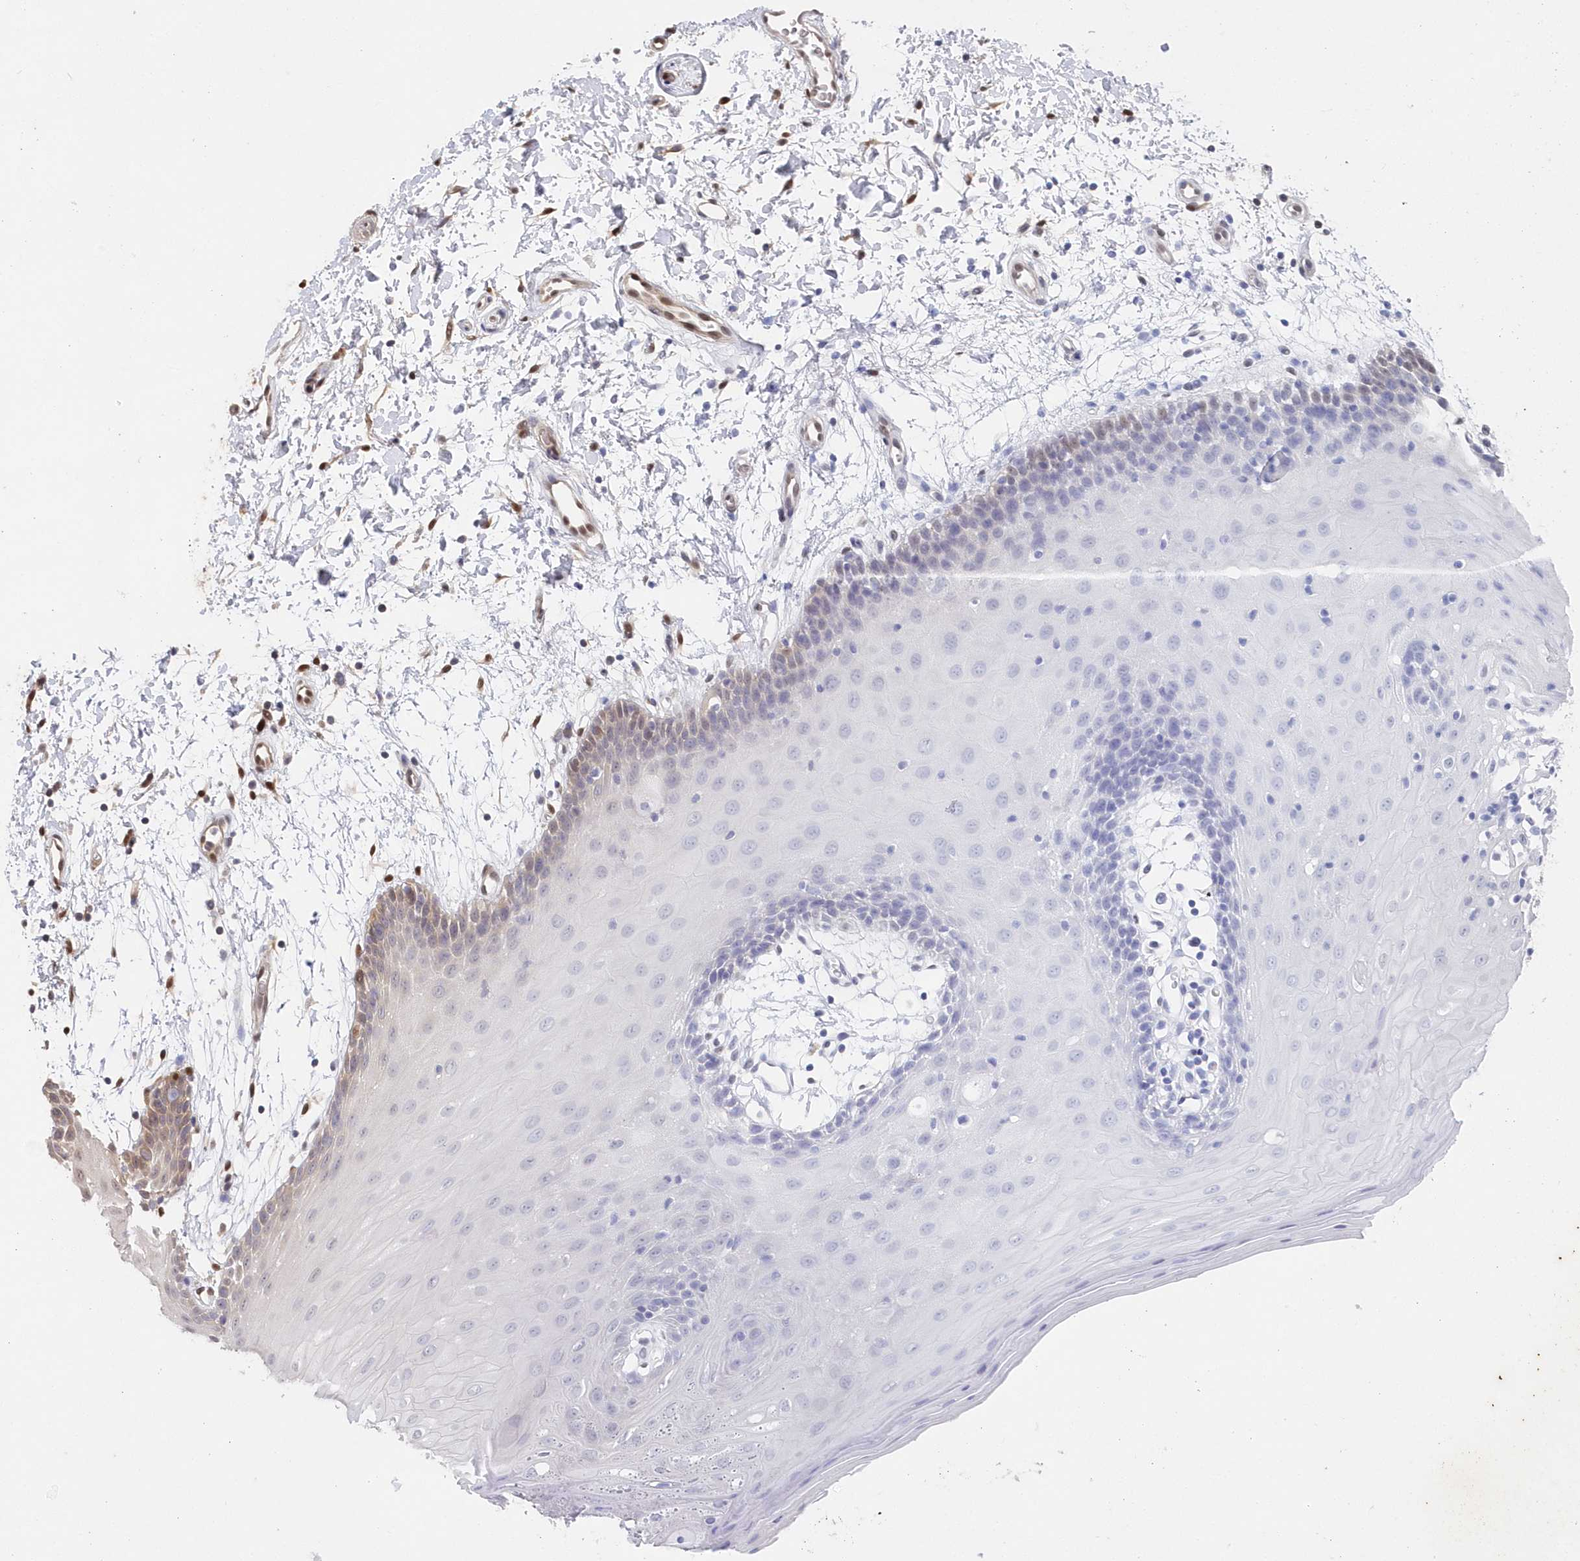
{"staining": {"intensity": "moderate", "quantity": "<25%", "location": "cytoplasmic/membranous,nuclear"}, "tissue": "oral mucosa", "cell_type": "Squamous epithelial cells", "image_type": "normal", "snomed": [{"axis": "morphology", "description": "Normal tissue, NOS"}, {"axis": "topography", "description": "Skeletal muscle"}, {"axis": "topography", "description": "Oral tissue"}, {"axis": "topography", "description": "Salivary gland"}, {"axis": "topography", "description": "Peripheral nerve tissue"}], "caption": "Brown immunohistochemical staining in benign human oral mucosa shows moderate cytoplasmic/membranous,nuclear positivity in approximately <25% of squamous epithelial cells.", "gene": "ABHD14B", "patient": {"sex": "male", "age": 54}}